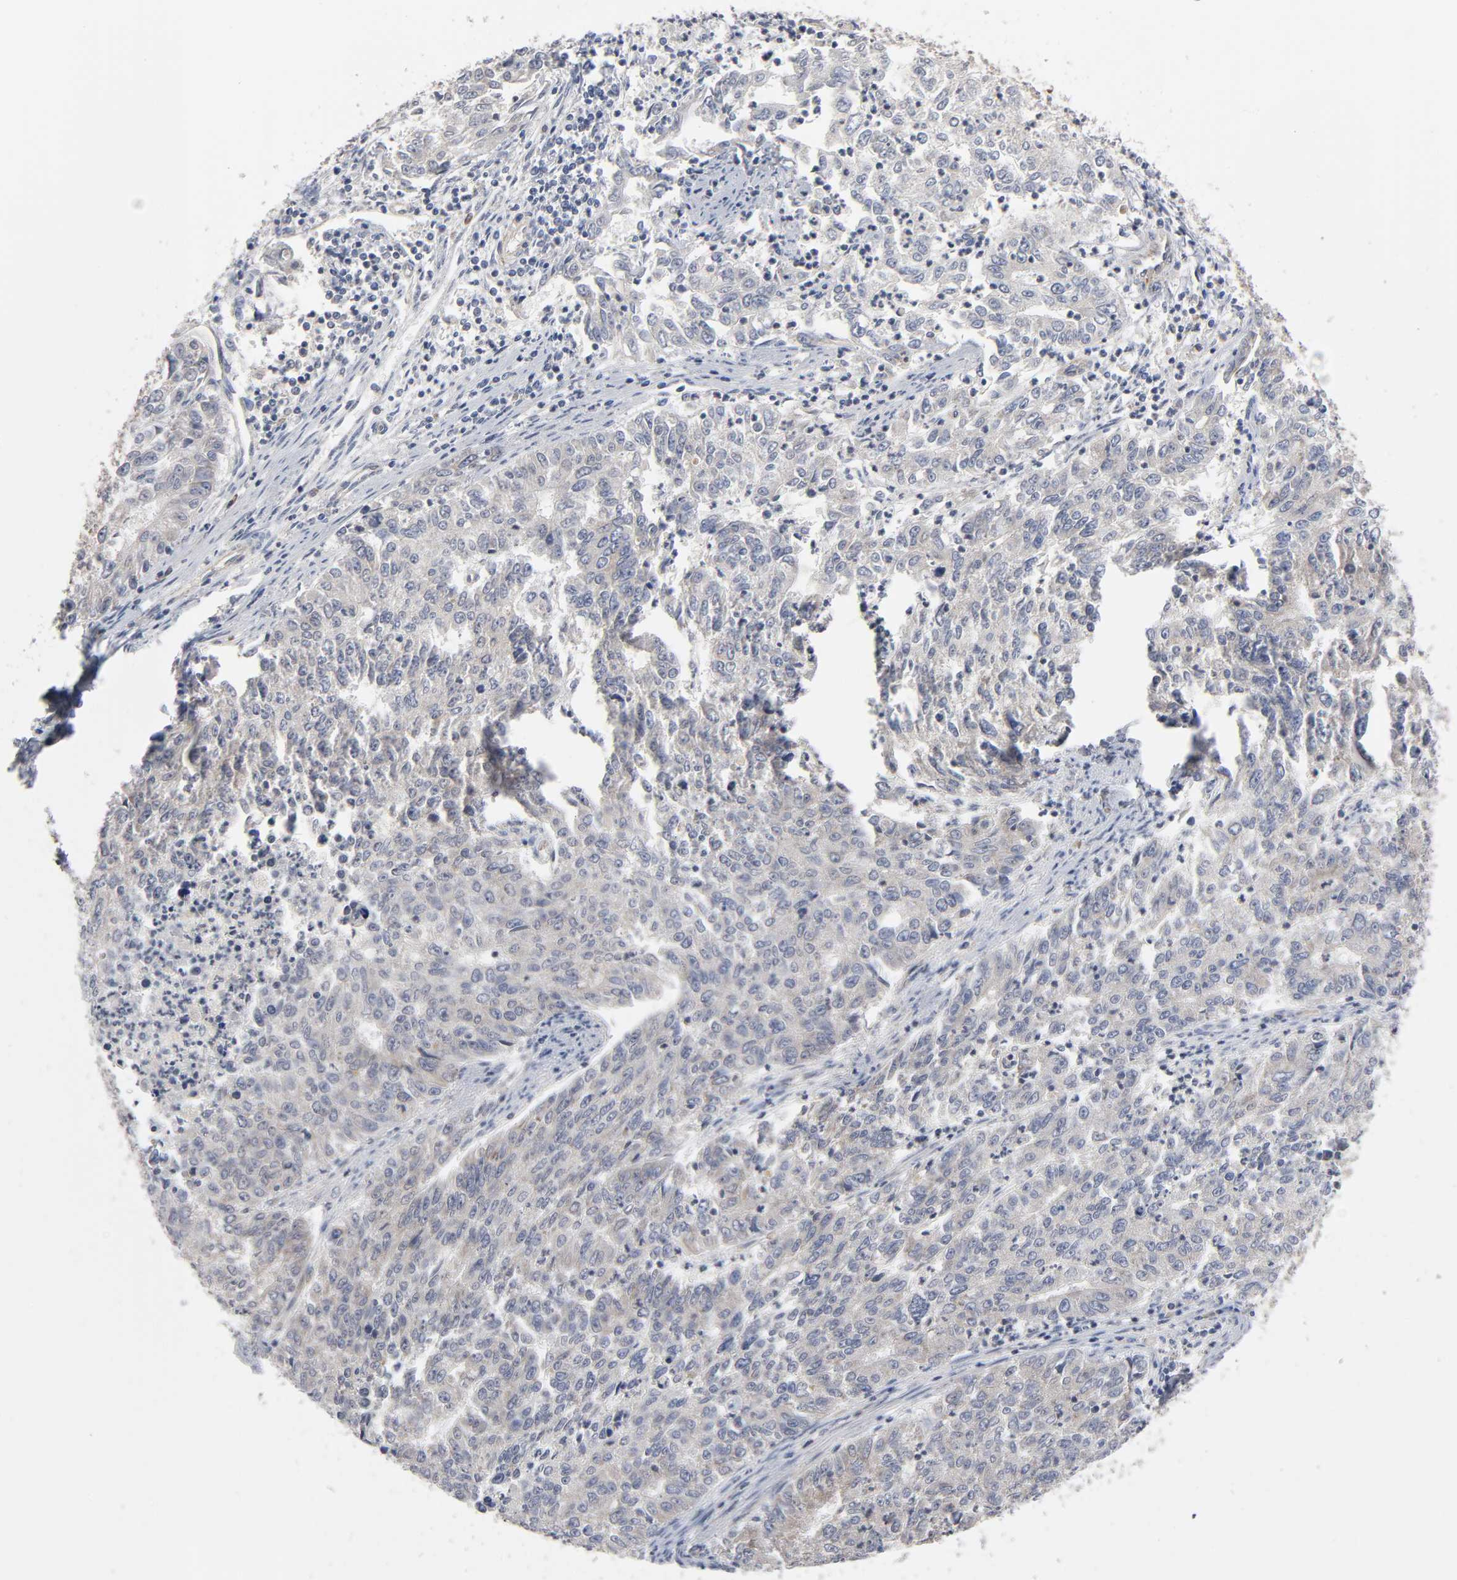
{"staining": {"intensity": "weak", "quantity": ">75%", "location": "cytoplasmic/membranous"}, "tissue": "endometrial cancer", "cell_type": "Tumor cells", "image_type": "cancer", "snomed": [{"axis": "morphology", "description": "Adenocarcinoma, NOS"}, {"axis": "topography", "description": "Endometrium"}], "caption": "A low amount of weak cytoplasmic/membranous staining is identified in about >75% of tumor cells in endometrial adenocarcinoma tissue. (brown staining indicates protein expression, while blue staining denotes nuclei).", "gene": "IL4R", "patient": {"sex": "female", "age": 42}}